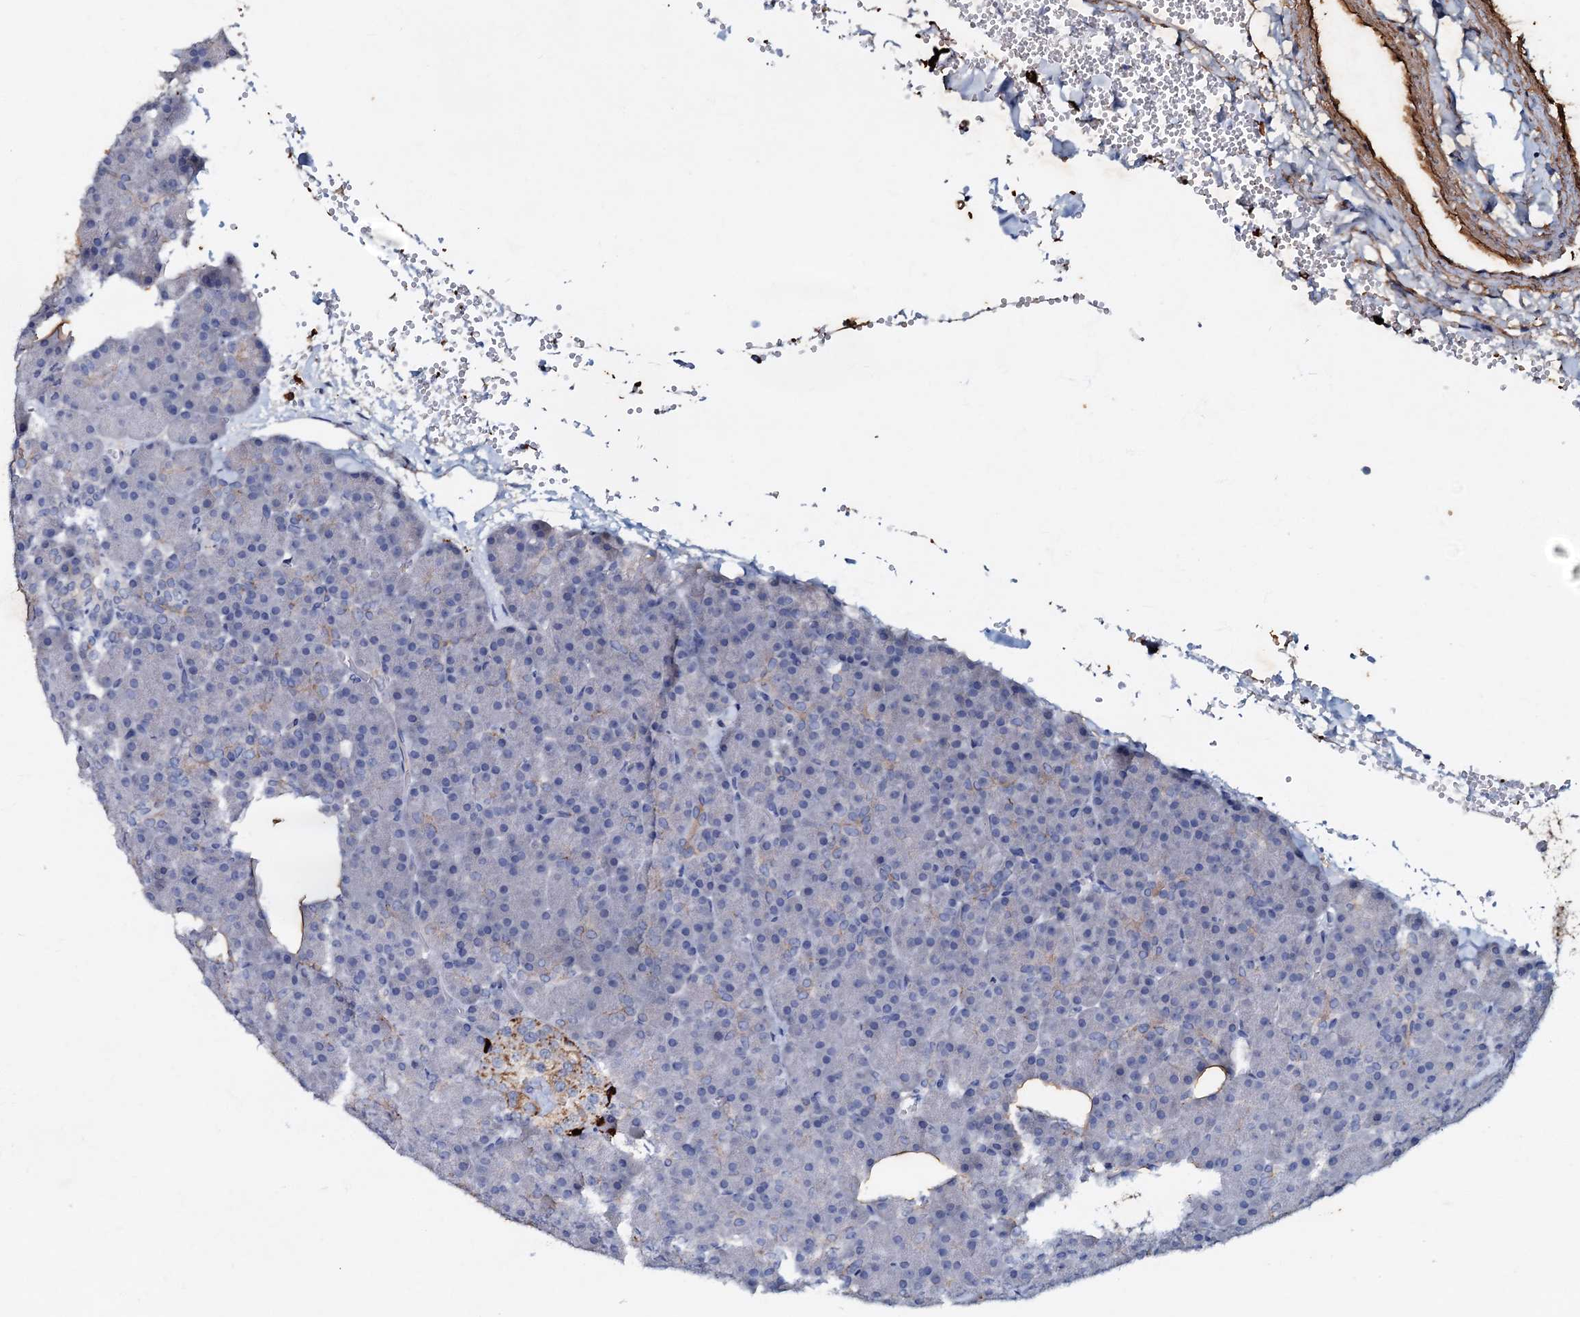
{"staining": {"intensity": "weak", "quantity": "<25%", "location": "cytoplasmic/membranous"}, "tissue": "pancreas", "cell_type": "Exocrine glandular cells", "image_type": "normal", "snomed": [{"axis": "morphology", "description": "Normal tissue, NOS"}, {"axis": "morphology", "description": "Carcinoid, malignant, NOS"}, {"axis": "topography", "description": "Pancreas"}], "caption": "This is a photomicrograph of immunohistochemistry (IHC) staining of unremarkable pancreas, which shows no staining in exocrine glandular cells.", "gene": "MANSC4", "patient": {"sex": "female", "age": 35}}